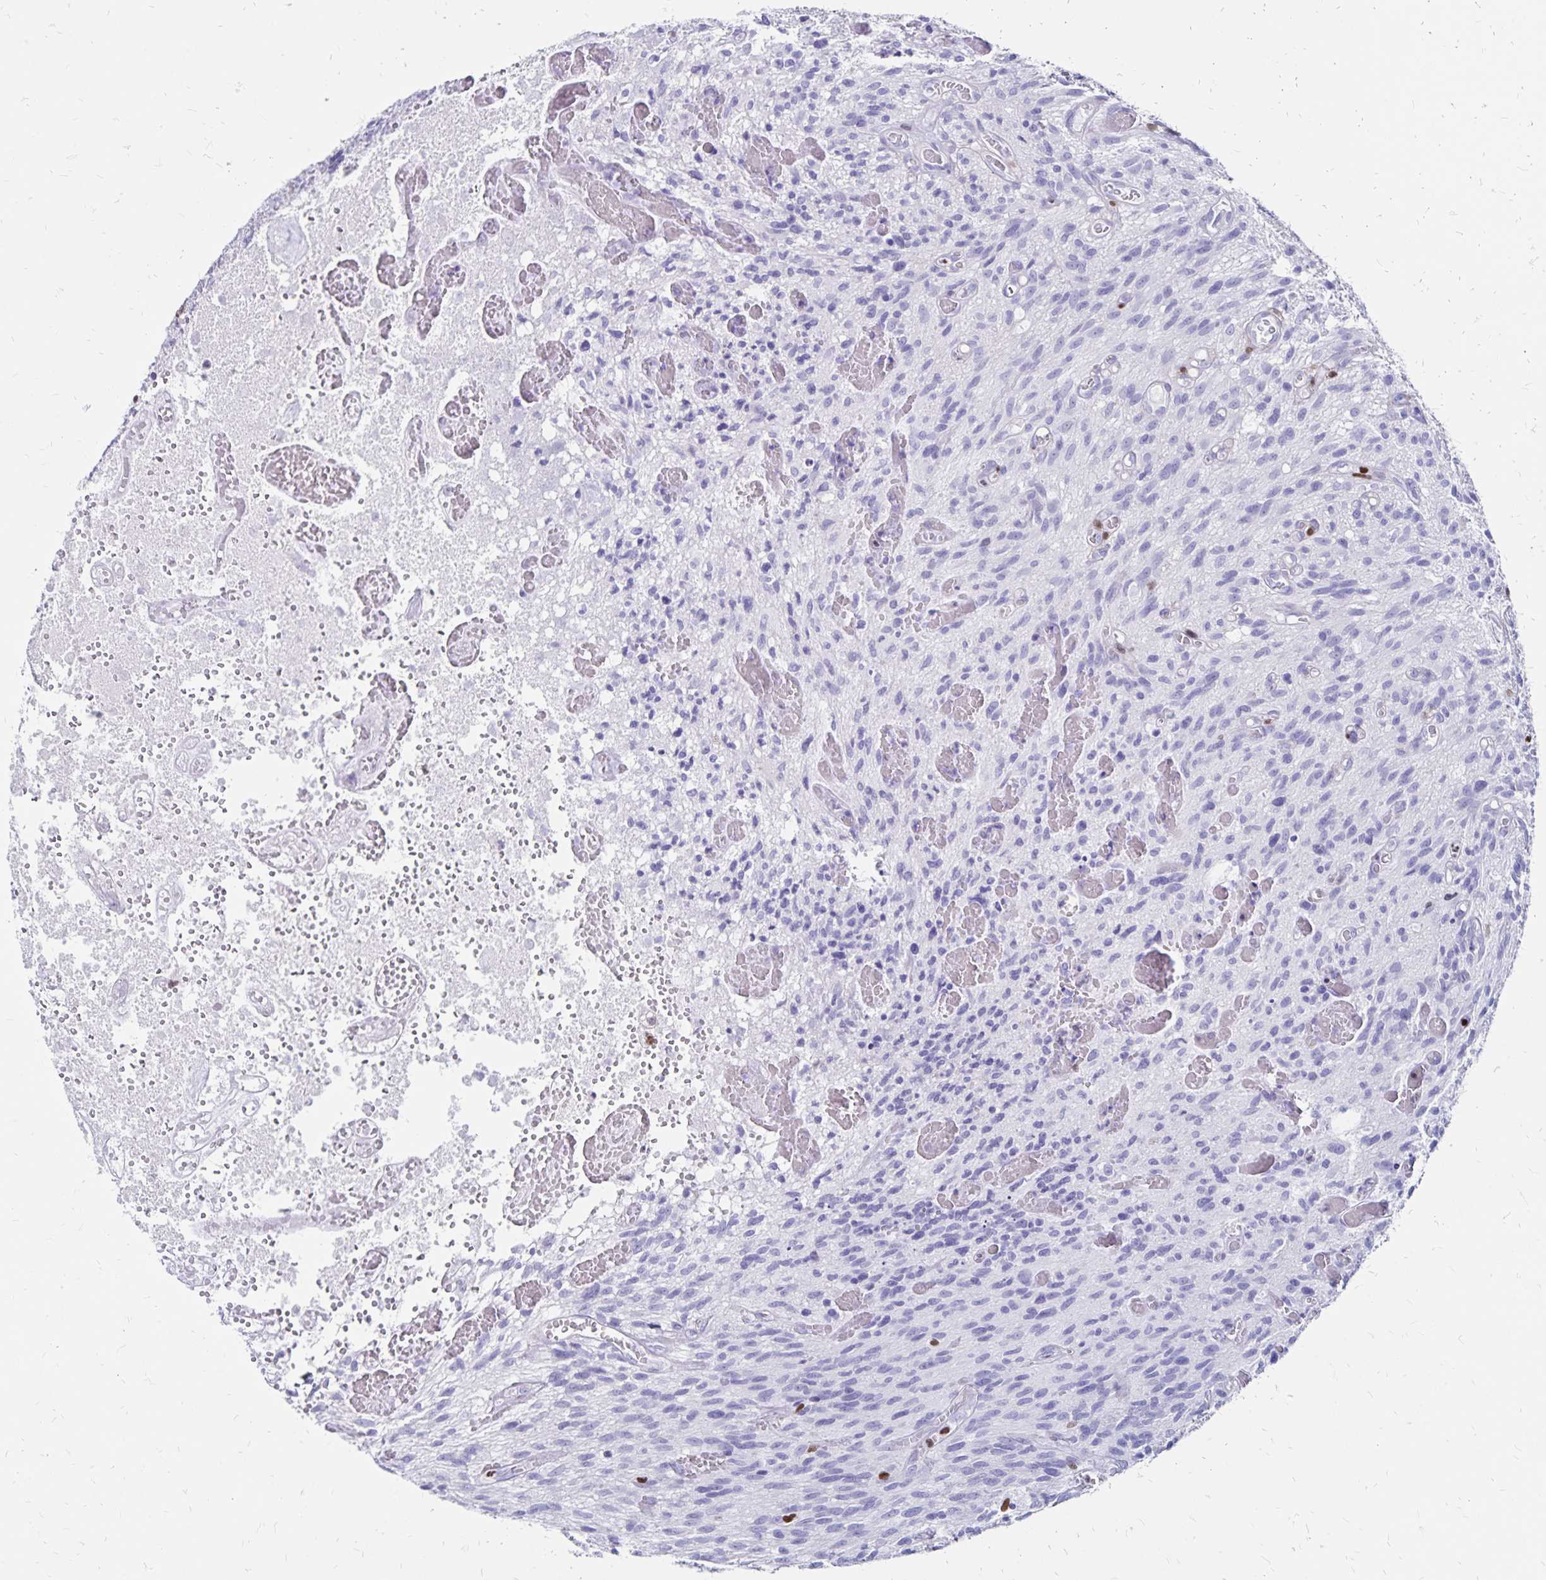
{"staining": {"intensity": "negative", "quantity": "none", "location": "none"}, "tissue": "glioma", "cell_type": "Tumor cells", "image_type": "cancer", "snomed": [{"axis": "morphology", "description": "Glioma, malignant, High grade"}, {"axis": "topography", "description": "Brain"}], "caption": "Tumor cells show no significant staining in malignant glioma (high-grade).", "gene": "IKZF1", "patient": {"sex": "male", "age": 75}}